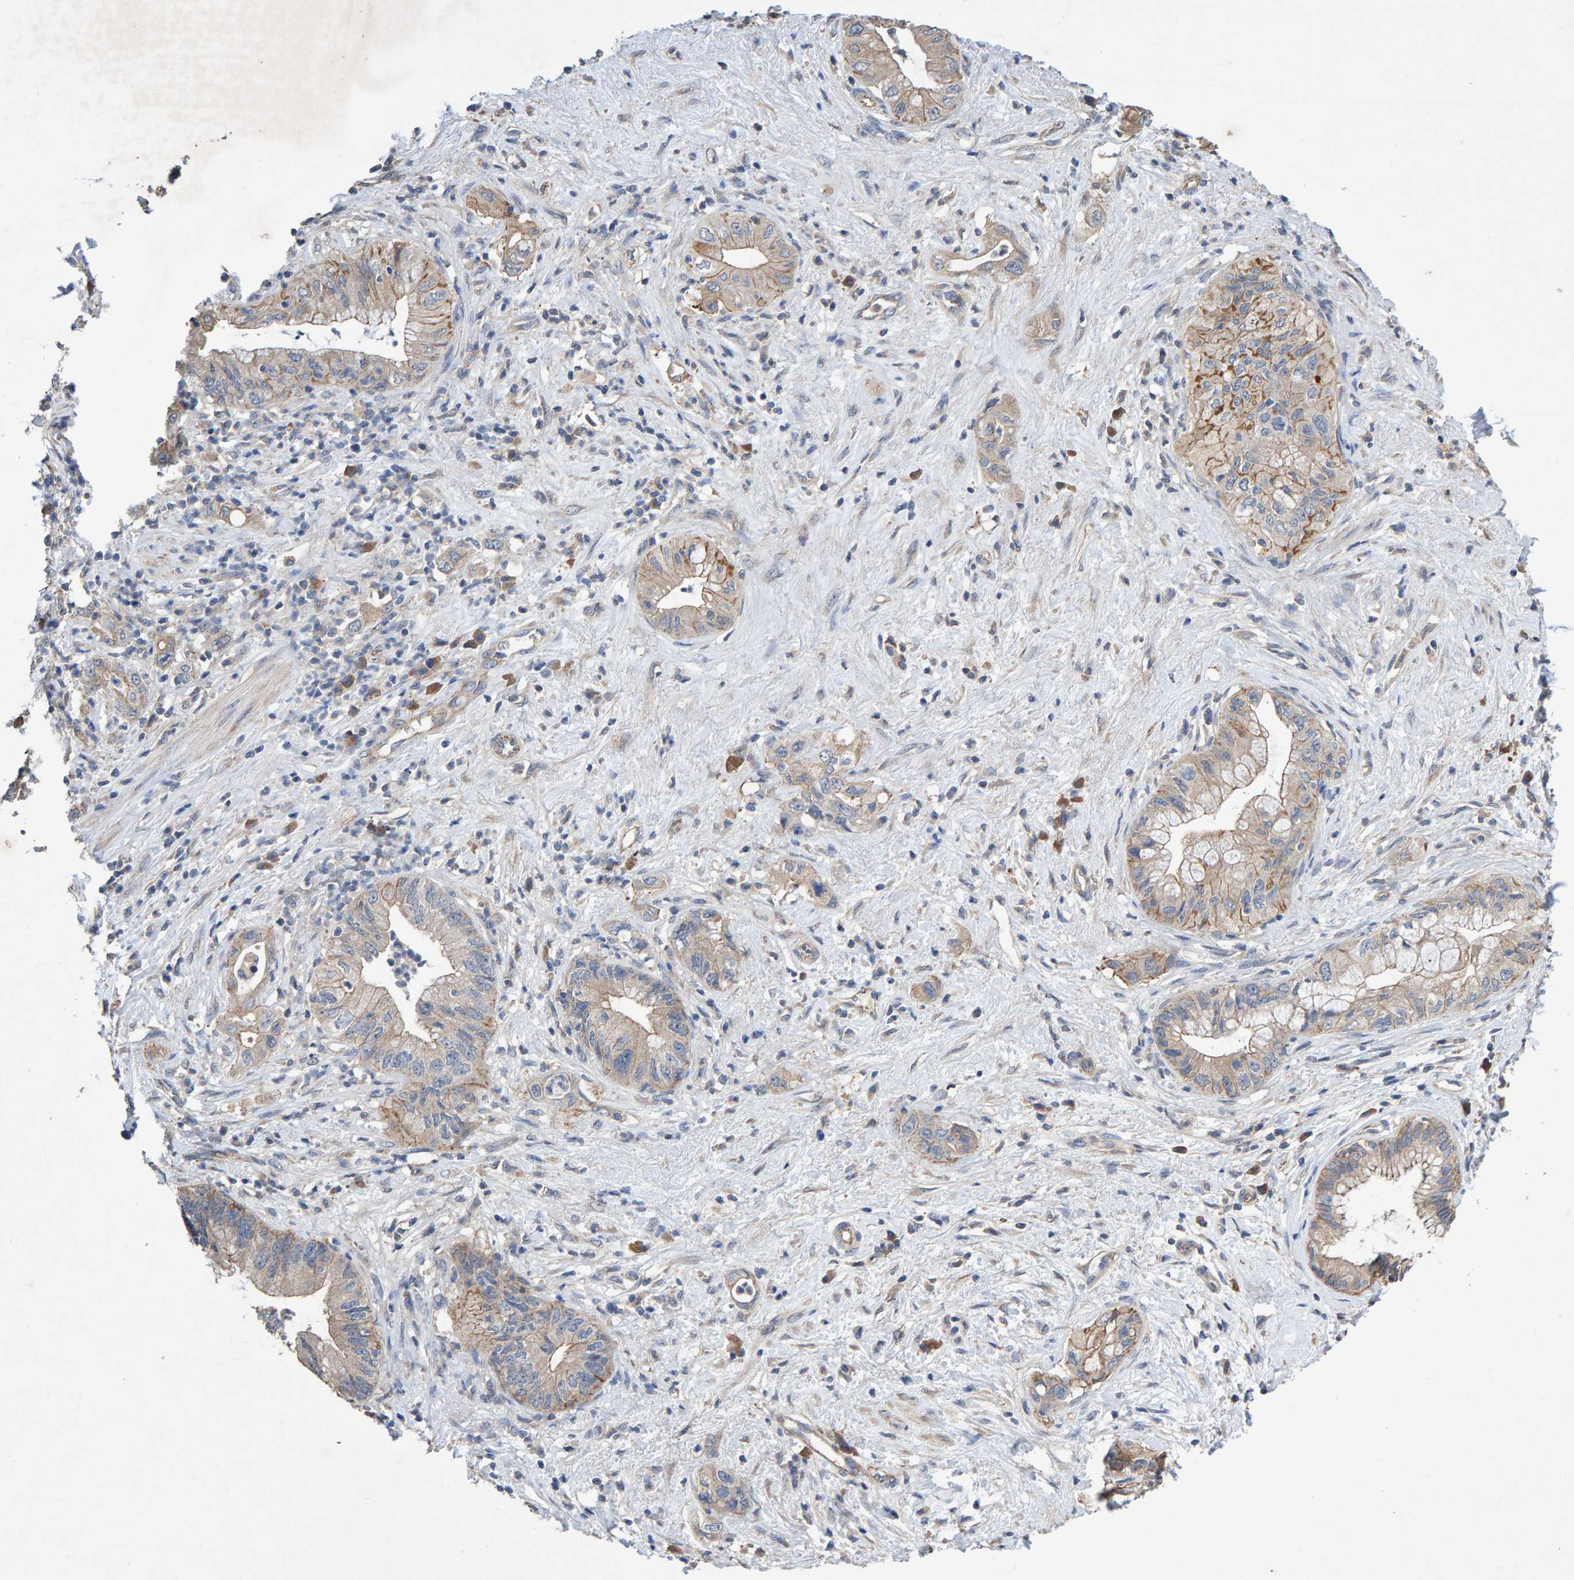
{"staining": {"intensity": "weak", "quantity": ">75%", "location": "cytoplasmic/membranous"}, "tissue": "pancreatic cancer", "cell_type": "Tumor cells", "image_type": "cancer", "snomed": [{"axis": "morphology", "description": "Adenocarcinoma, NOS"}, {"axis": "topography", "description": "Pancreas"}], "caption": "Pancreatic cancer (adenocarcinoma) stained with DAB IHC demonstrates low levels of weak cytoplasmic/membranous expression in about >75% of tumor cells. The staining was performed using DAB, with brown indicating positive protein expression. Nuclei are stained blue with hematoxylin.", "gene": "EFR3A", "patient": {"sex": "female", "age": 73}}